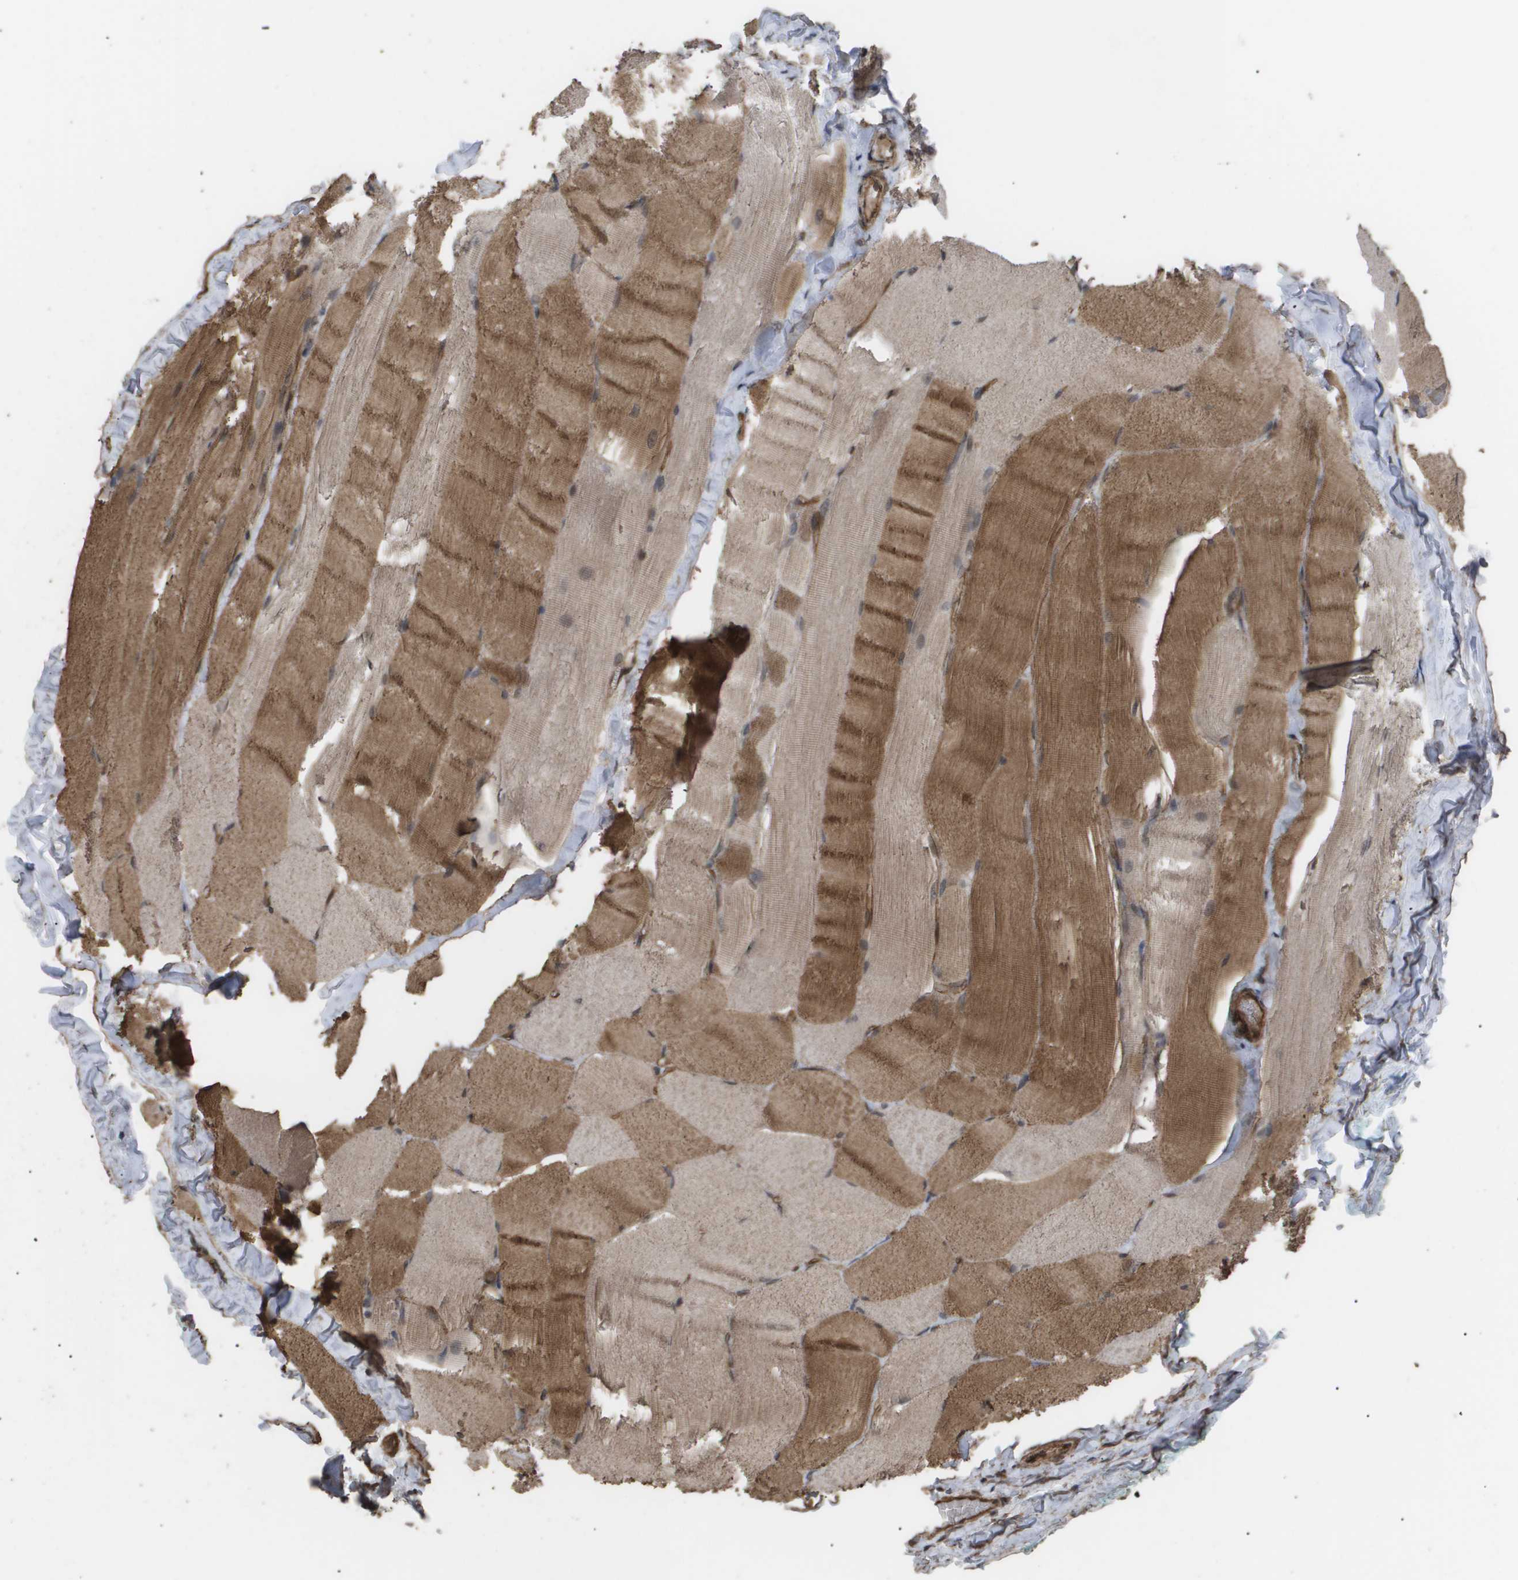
{"staining": {"intensity": "moderate", "quantity": ">75%", "location": "cytoplasmic/membranous"}, "tissue": "skeletal muscle", "cell_type": "Myocytes", "image_type": "normal", "snomed": [{"axis": "morphology", "description": "Normal tissue, NOS"}, {"axis": "morphology", "description": "Squamous cell carcinoma, NOS"}, {"axis": "topography", "description": "Skeletal muscle"}], "caption": "Immunohistochemistry (DAB (3,3'-diaminobenzidine)) staining of unremarkable human skeletal muscle demonstrates moderate cytoplasmic/membranous protein expression in about >75% of myocytes. The staining was performed using DAB (3,3'-diaminobenzidine), with brown indicating positive protein expression. Nuclei are stained blue with hematoxylin.", "gene": "CUL5", "patient": {"sex": "male", "age": 51}}